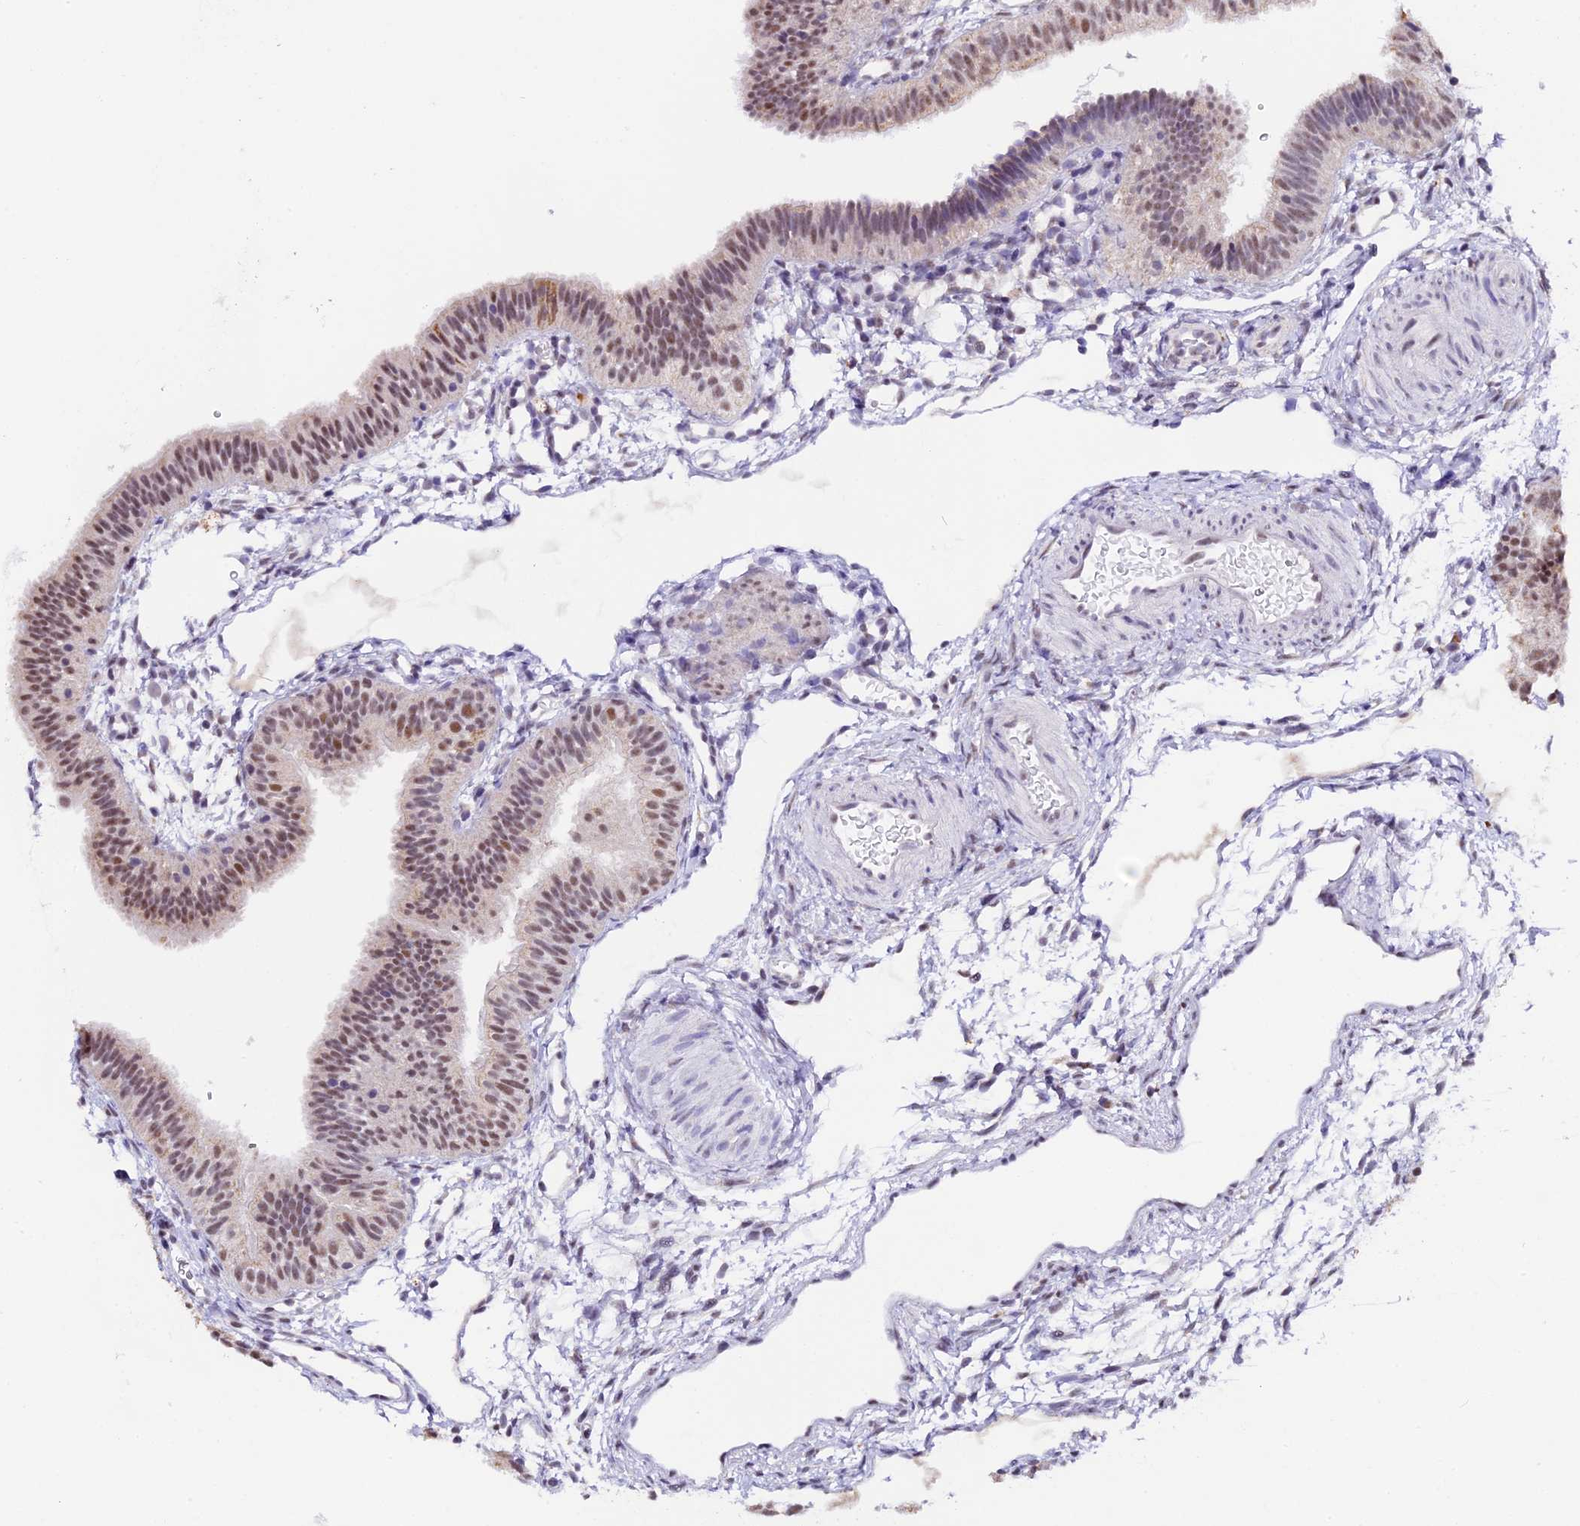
{"staining": {"intensity": "moderate", "quantity": "25%-75%", "location": "nuclear"}, "tissue": "fallopian tube", "cell_type": "Glandular cells", "image_type": "normal", "snomed": [{"axis": "morphology", "description": "Normal tissue, NOS"}, {"axis": "topography", "description": "Fallopian tube"}], "caption": "Immunohistochemical staining of normal human fallopian tube exhibits 25%-75% levels of moderate nuclear protein staining in approximately 25%-75% of glandular cells.", "gene": "NCBP1", "patient": {"sex": "female", "age": 35}}